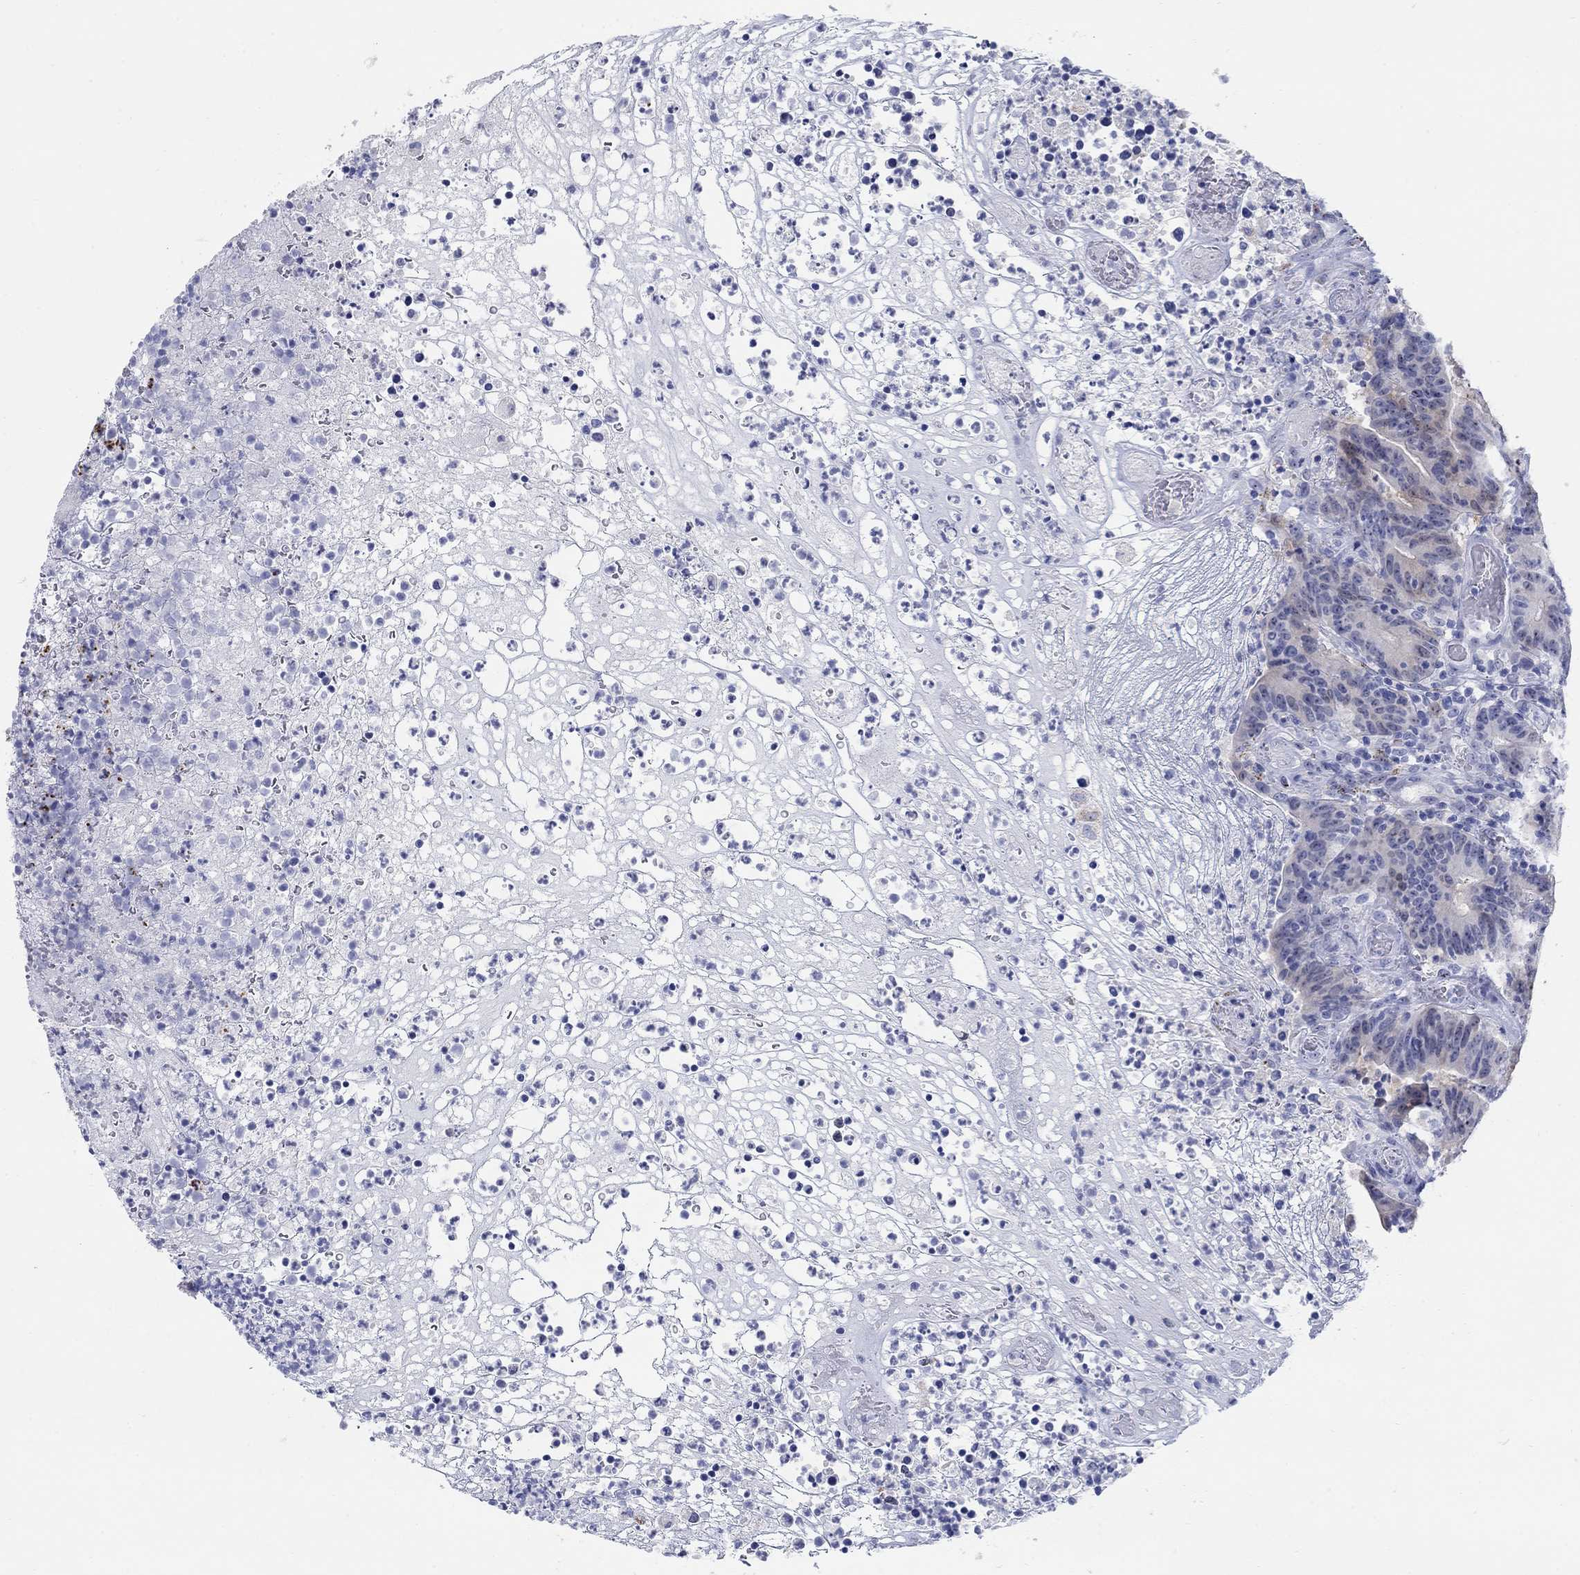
{"staining": {"intensity": "negative", "quantity": "none", "location": "none"}, "tissue": "colorectal cancer", "cell_type": "Tumor cells", "image_type": "cancer", "snomed": [{"axis": "morphology", "description": "Adenocarcinoma, NOS"}, {"axis": "topography", "description": "Colon"}], "caption": "High magnification brightfield microscopy of adenocarcinoma (colorectal) stained with DAB (3,3'-diaminobenzidine) (brown) and counterstained with hematoxylin (blue): tumor cells show no significant positivity.", "gene": "AKR1C2", "patient": {"sex": "female", "age": 75}}